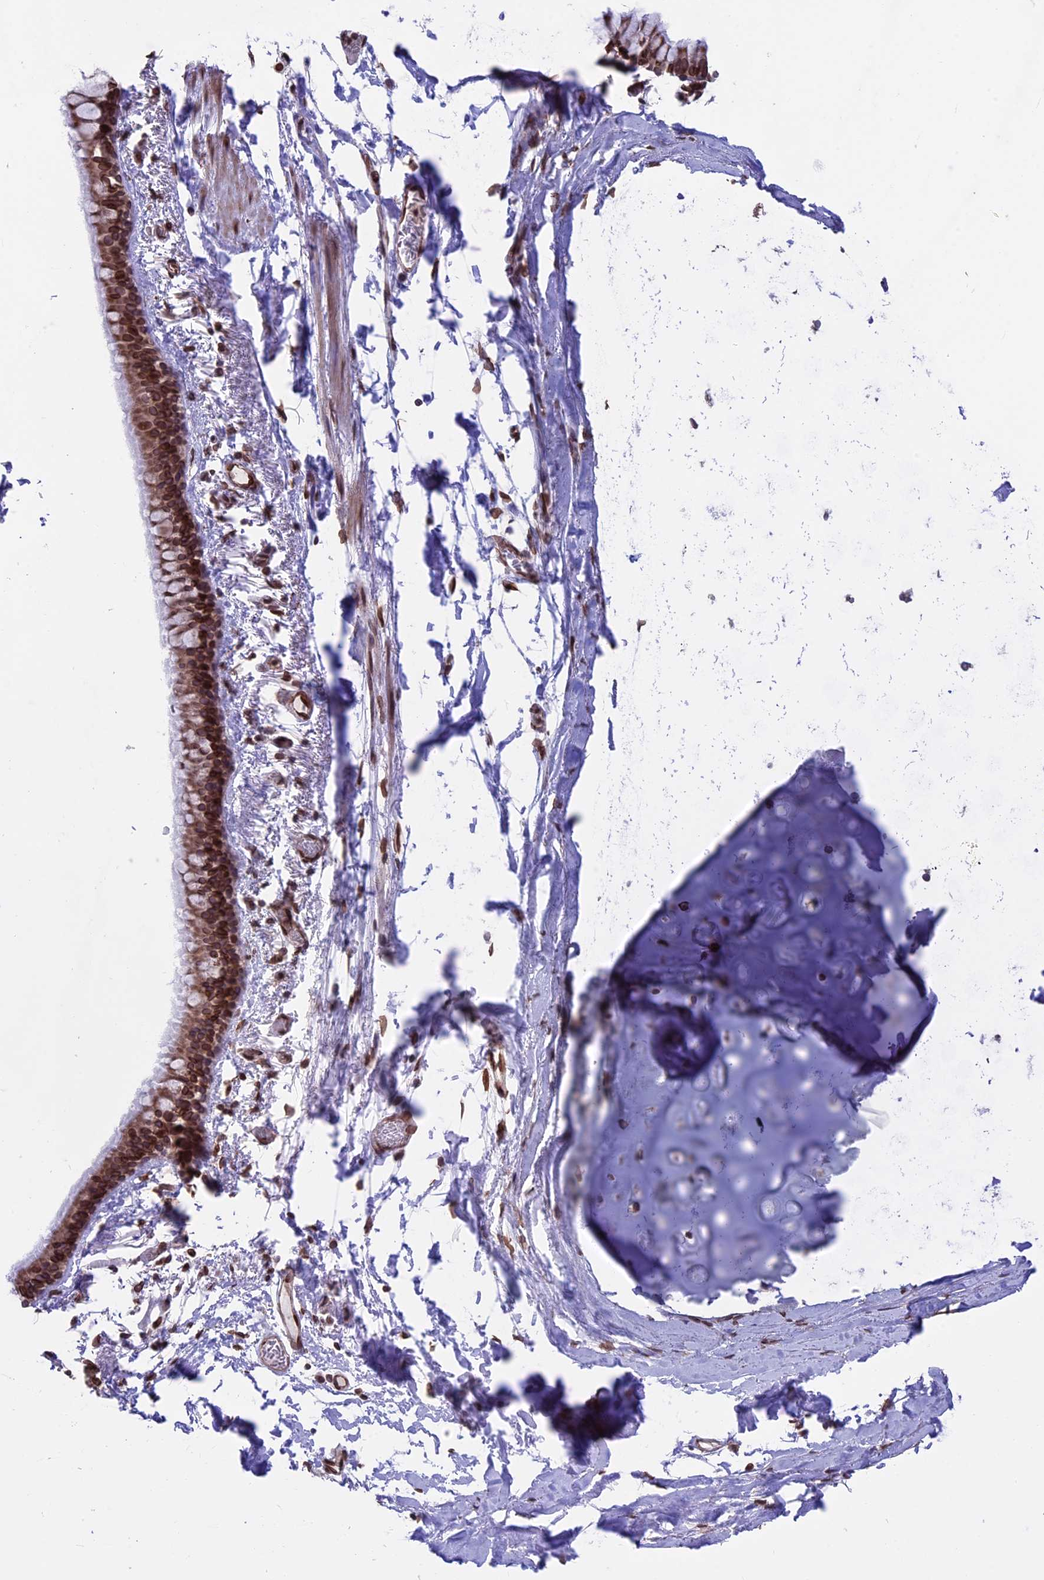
{"staining": {"intensity": "moderate", "quantity": ">75%", "location": "cytoplasmic/membranous,nuclear"}, "tissue": "bronchus", "cell_type": "Respiratory epithelial cells", "image_type": "normal", "snomed": [{"axis": "morphology", "description": "Normal tissue, NOS"}, {"axis": "topography", "description": "Cartilage tissue"}], "caption": "The image demonstrates staining of unremarkable bronchus, revealing moderate cytoplasmic/membranous,nuclear protein staining (brown color) within respiratory epithelial cells. (IHC, brightfield microscopy, high magnification).", "gene": "PTCHD4", "patient": {"sex": "male", "age": 63}}